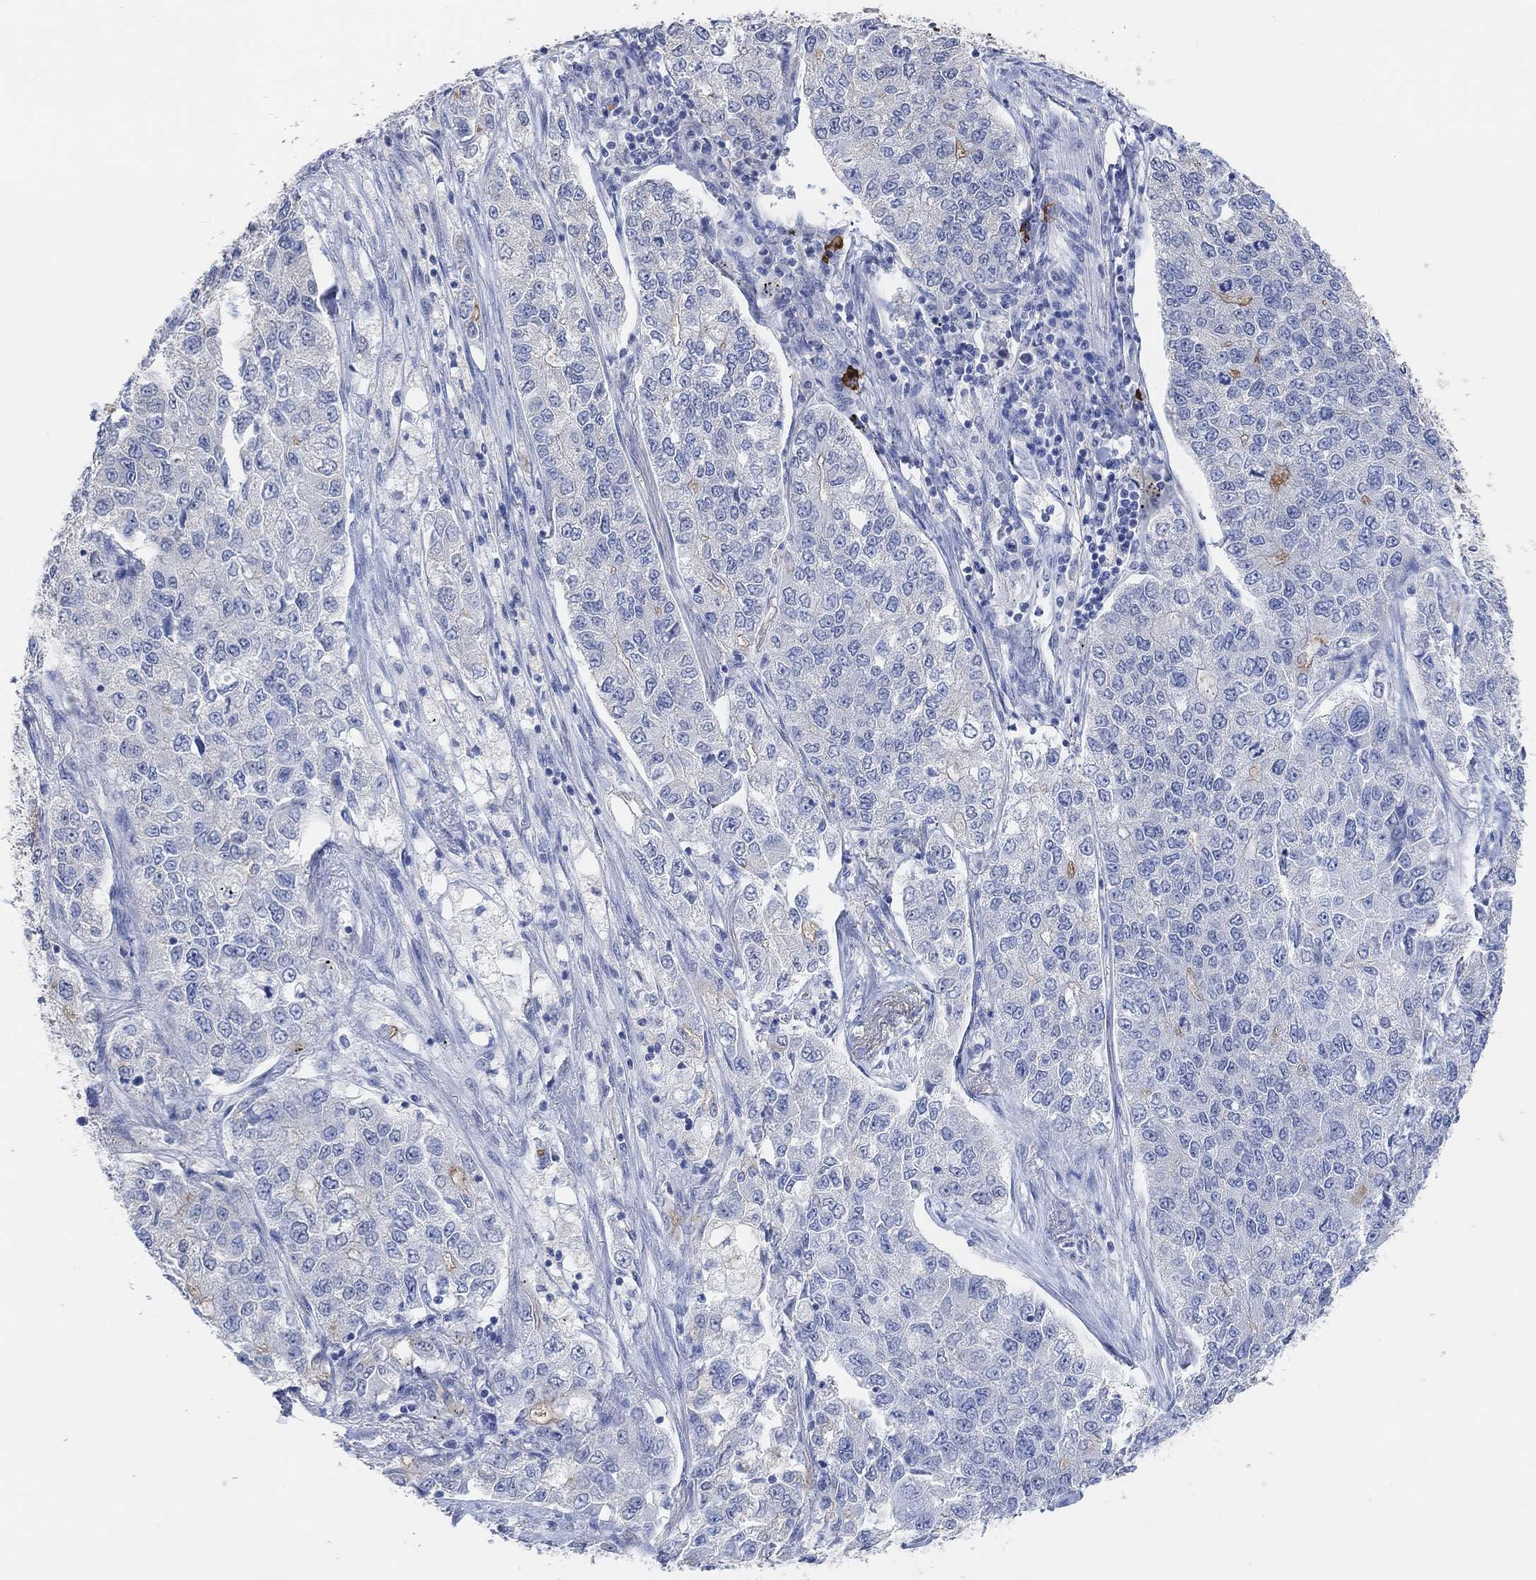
{"staining": {"intensity": "negative", "quantity": "none", "location": "none"}, "tissue": "lung cancer", "cell_type": "Tumor cells", "image_type": "cancer", "snomed": [{"axis": "morphology", "description": "Adenocarcinoma, NOS"}, {"axis": "topography", "description": "Lung"}], "caption": "This is an immunohistochemistry (IHC) image of human lung cancer. There is no positivity in tumor cells.", "gene": "MUC1", "patient": {"sex": "male", "age": 49}}